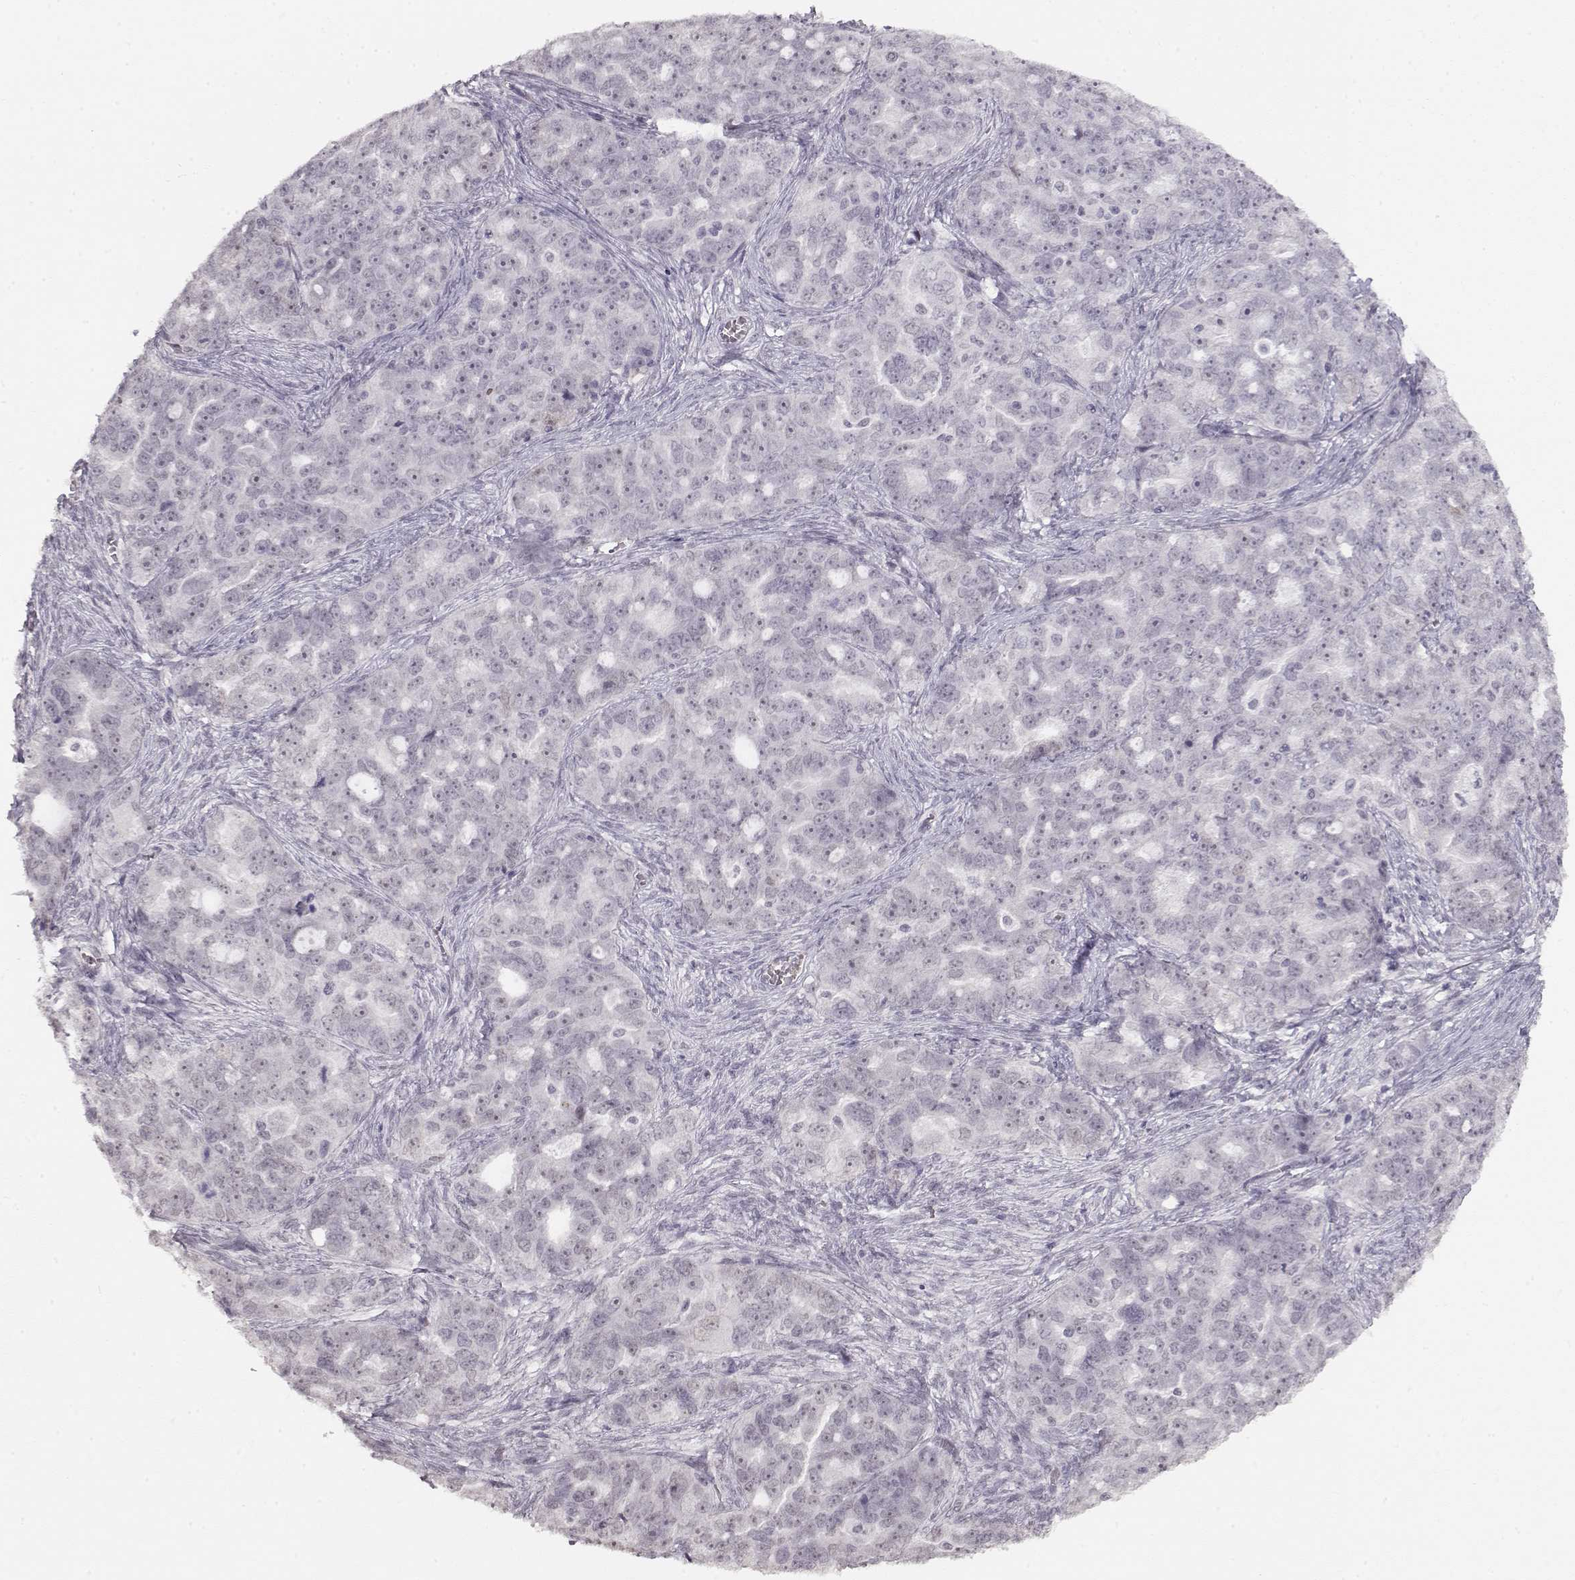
{"staining": {"intensity": "negative", "quantity": "none", "location": "none"}, "tissue": "ovarian cancer", "cell_type": "Tumor cells", "image_type": "cancer", "snomed": [{"axis": "morphology", "description": "Cystadenocarcinoma, serous, NOS"}, {"axis": "topography", "description": "Ovary"}], "caption": "Protein analysis of ovarian cancer (serous cystadenocarcinoma) demonstrates no significant expression in tumor cells.", "gene": "PCP4", "patient": {"sex": "female", "age": 51}}